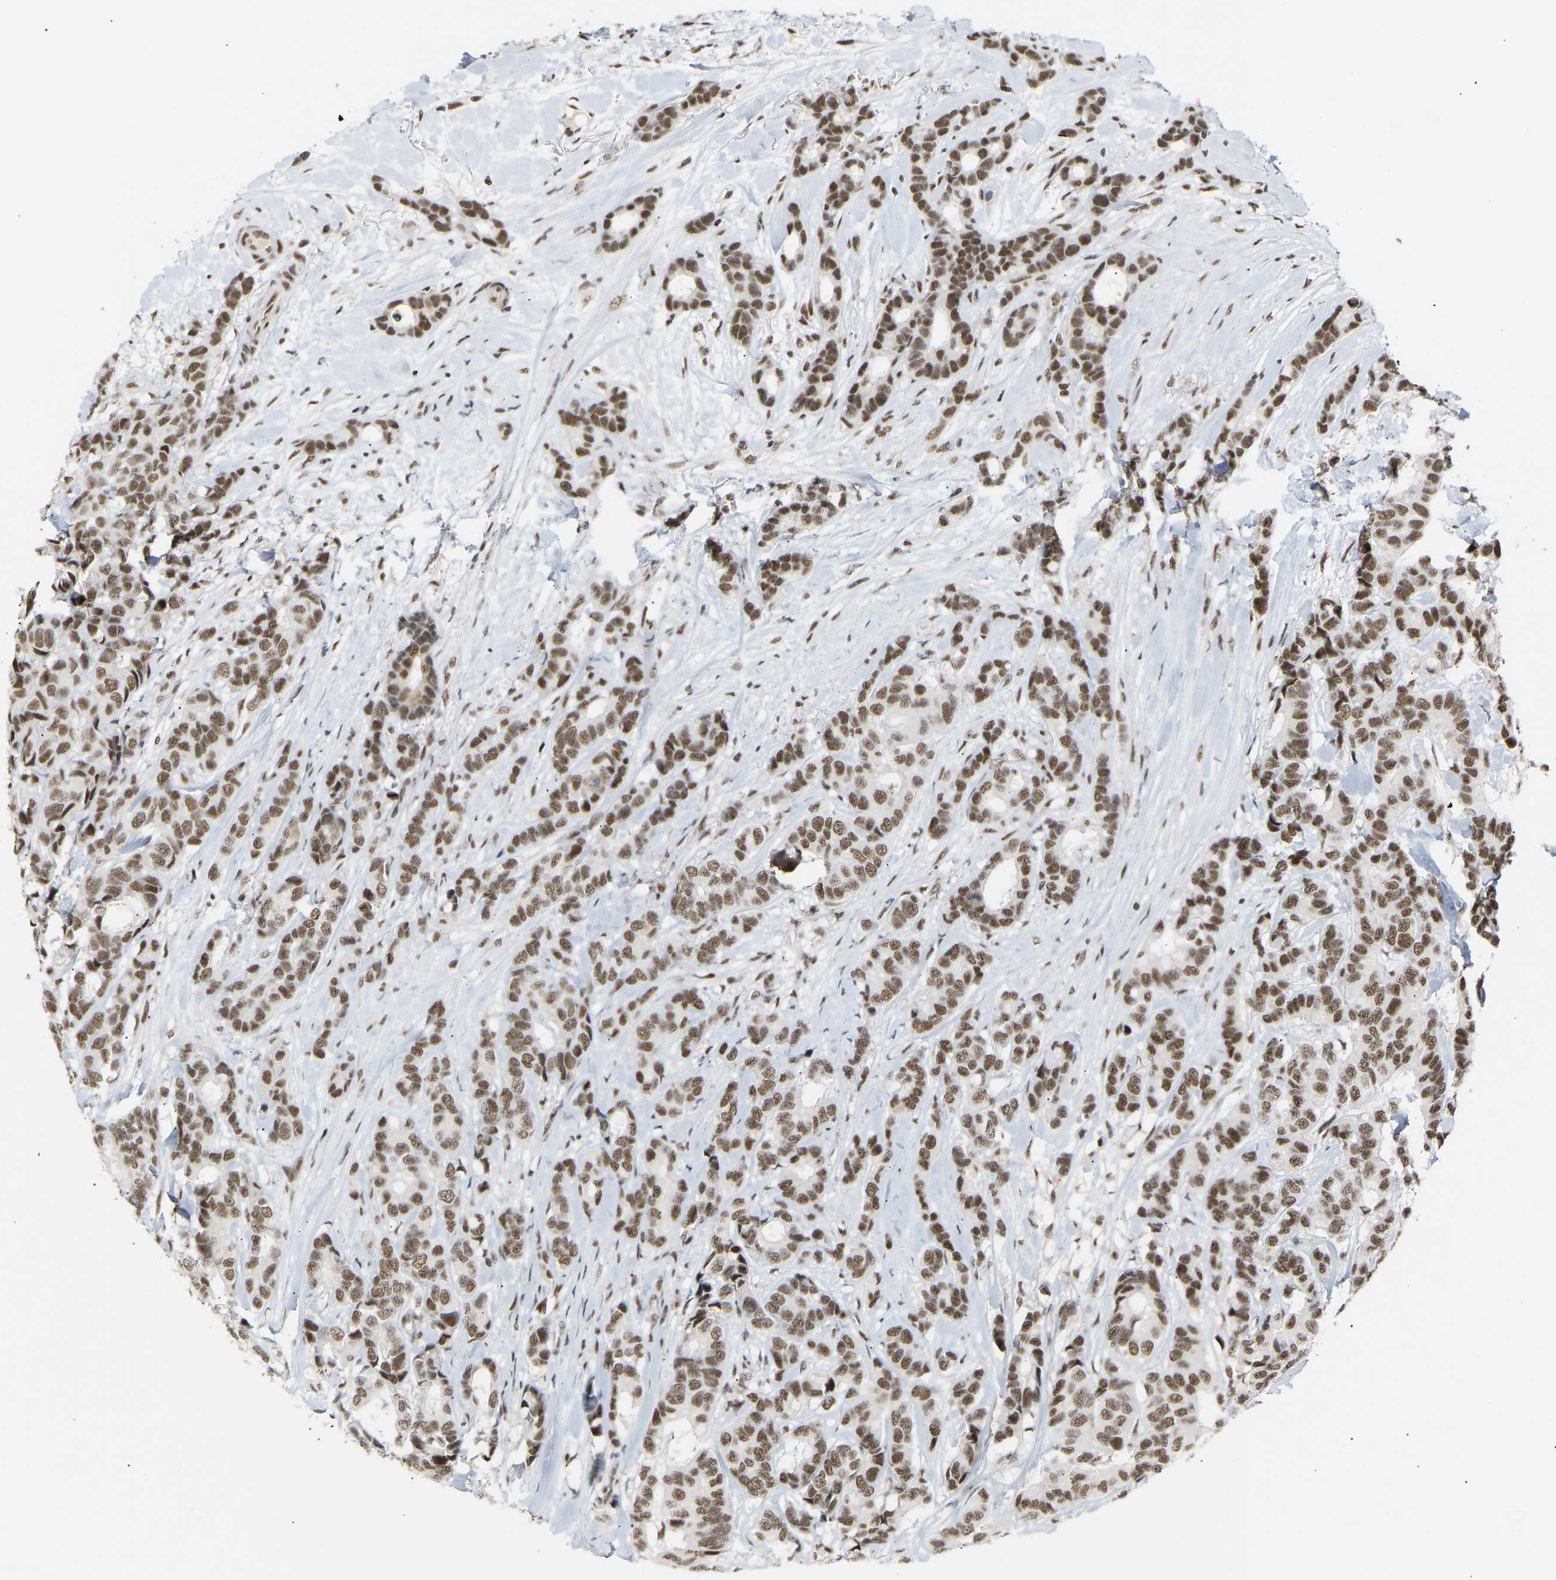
{"staining": {"intensity": "moderate", "quantity": ">75%", "location": "nuclear"}, "tissue": "breast cancer", "cell_type": "Tumor cells", "image_type": "cancer", "snomed": [{"axis": "morphology", "description": "Duct carcinoma"}, {"axis": "topography", "description": "Breast"}], "caption": "Immunohistochemical staining of infiltrating ductal carcinoma (breast) displays moderate nuclear protein staining in approximately >75% of tumor cells.", "gene": "NELFB", "patient": {"sex": "female", "age": 87}}